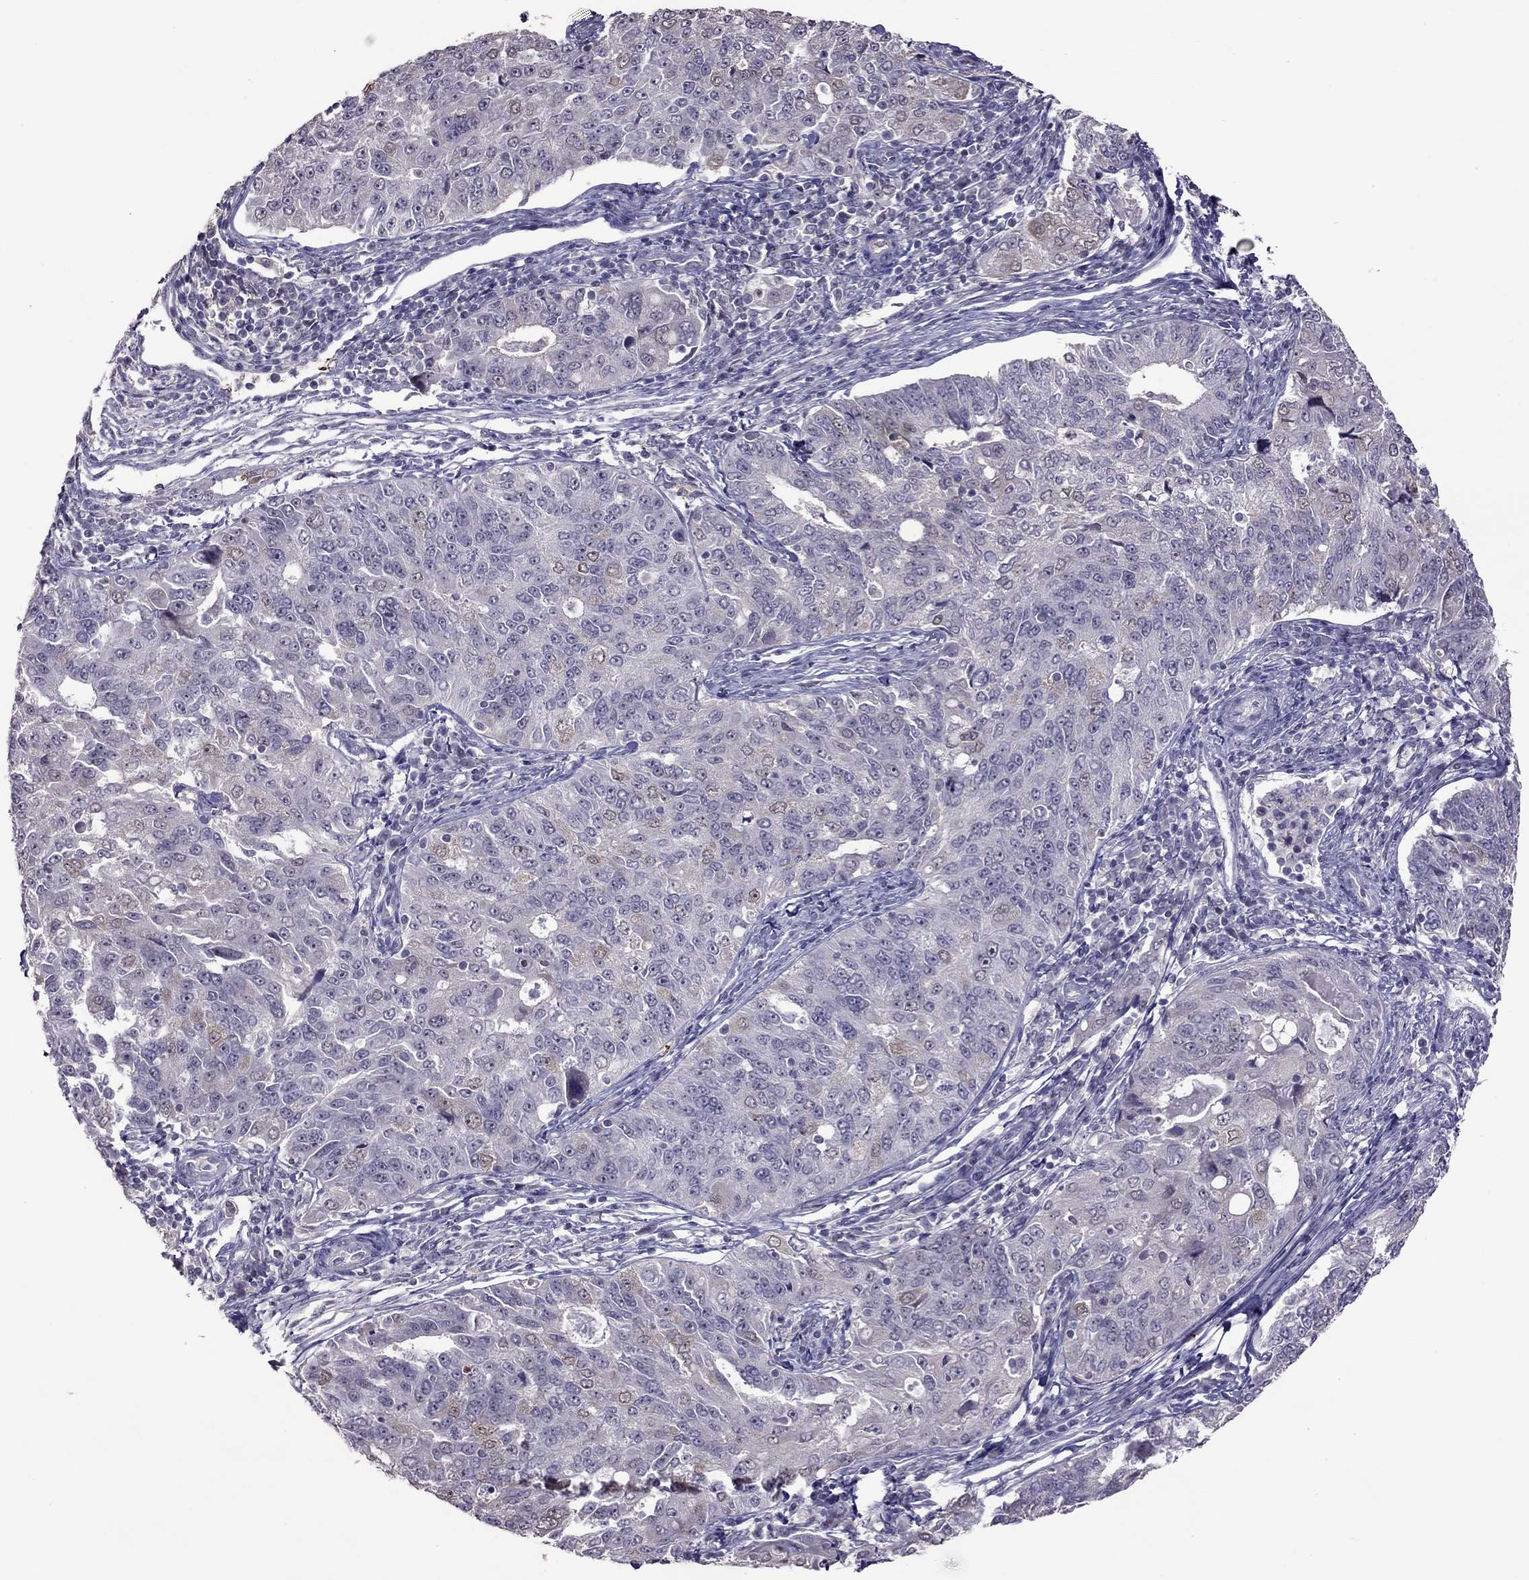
{"staining": {"intensity": "weak", "quantity": "<25%", "location": "cytoplasmic/membranous"}, "tissue": "endometrial cancer", "cell_type": "Tumor cells", "image_type": "cancer", "snomed": [{"axis": "morphology", "description": "Adenocarcinoma, NOS"}, {"axis": "topography", "description": "Endometrium"}], "caption": "This is an immunohistochemistry (IHC) histopathology image of human endometrial adenocarcinoma. There is no positivity in tumor cells.", "gene": "LRRC46", "patient": {"sex": "female", "age": 43}}